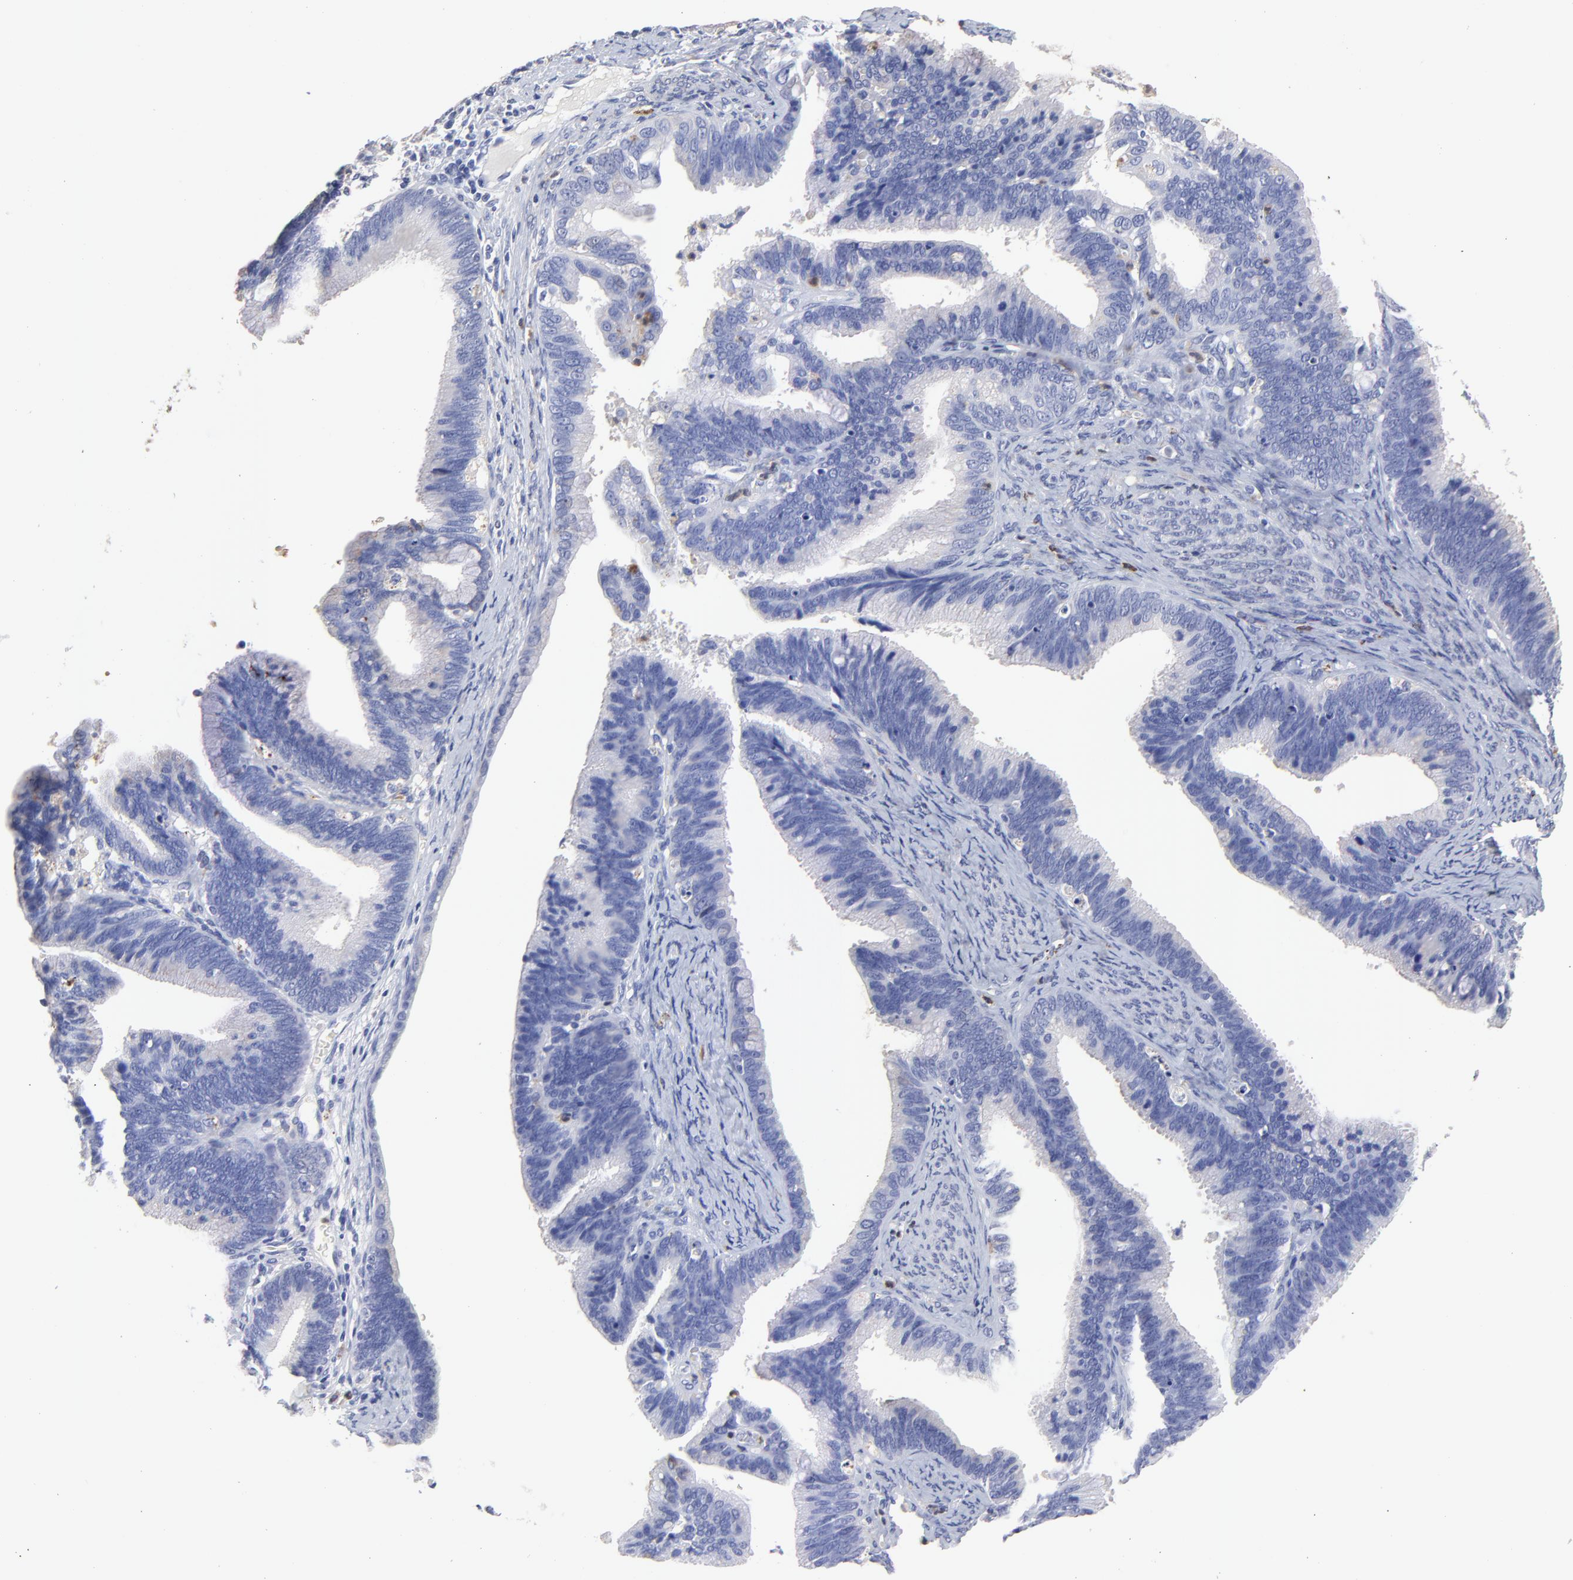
{"staining": {"intensity": "moderate", "quantity": "<25%", "location": "cytoplasmic/membranous"}, "tissue": "cervical cancer", "cell_type": "Tumor cells", "image_type": "cancer", "snomed": [{"axis": "morphology", "description": "Adenocarcinoma, NOS"}, {"axis": "topography", "description": "Cervix"}], "caption": "Immunohistochemical staining of cervical cancer (adenocarcinoma) reveals low levels of moderate cytoplasmic/membranous staining in about <25% of tumor cells. The protein is stained brown, and the nuclei are stained in blue (DAB (3,3'-diaminobenzidine) IHC with brightfield microscopy, high magnification).", "gene": "SMARCA1", "patient": {"sex": "female", "age": 47}}